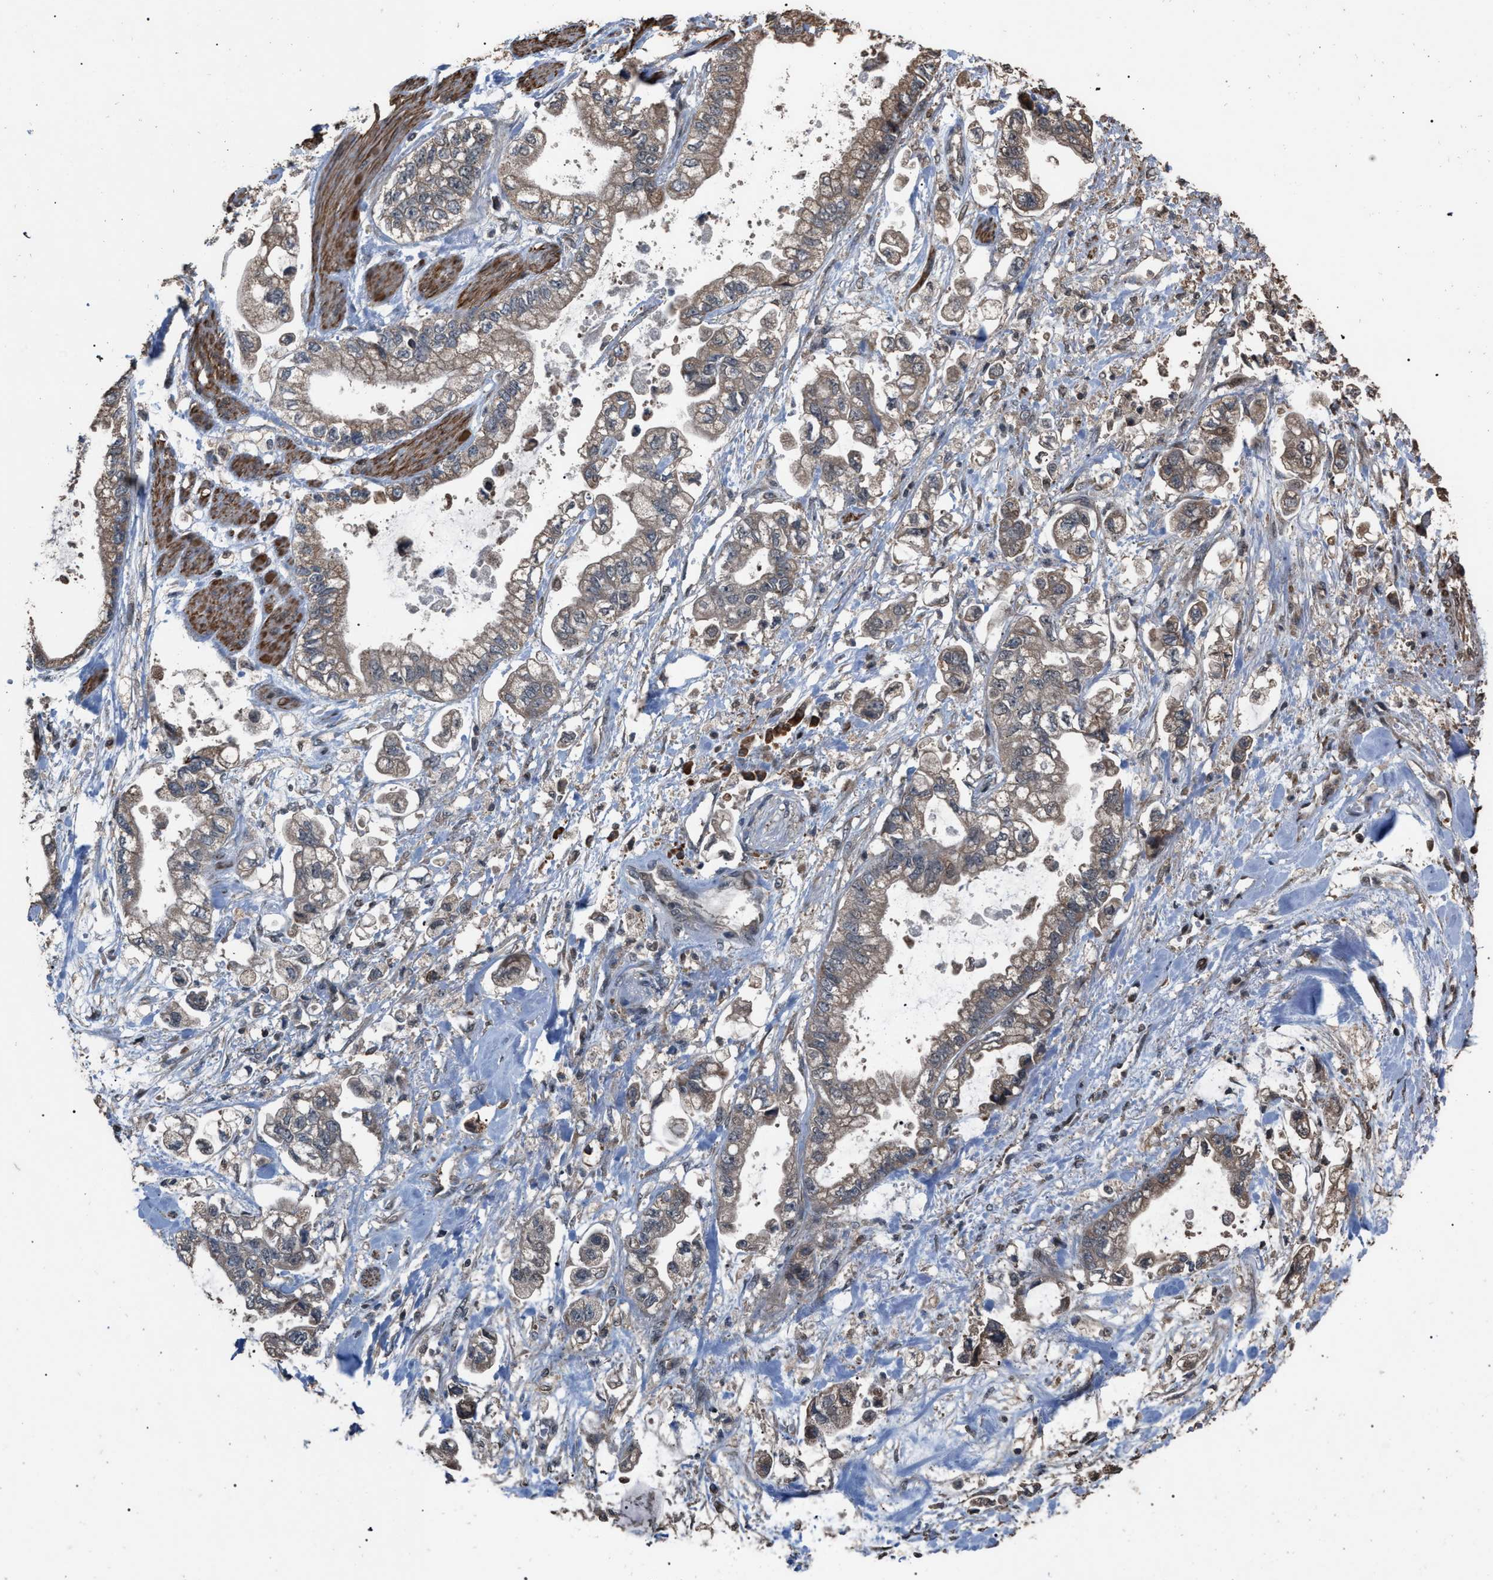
{"staining": {"intensity": "weak", "quantity": "25%-75%", "location": "cytoplasmic/membranous"}, "tissue": "stomach cancer", "cell_type": "Tumor cells", "image_type": "cancer", "snomed": [{"axis": "morphology", "description": "Normal tissue, NOS"}, {"axis": "morphology", "description": "Adenocarcinoma, NOS"}, {"axis": "topography", "description": "Stomach"}], "caption": "IHC (DAB) staining of human stomach cancer reveals weak cytoplasmic/membranous protein staining in approximately 25%-75% of tumor cells.", "gene": "NAA35", "patient": {"sex": "male", "age": 62}}